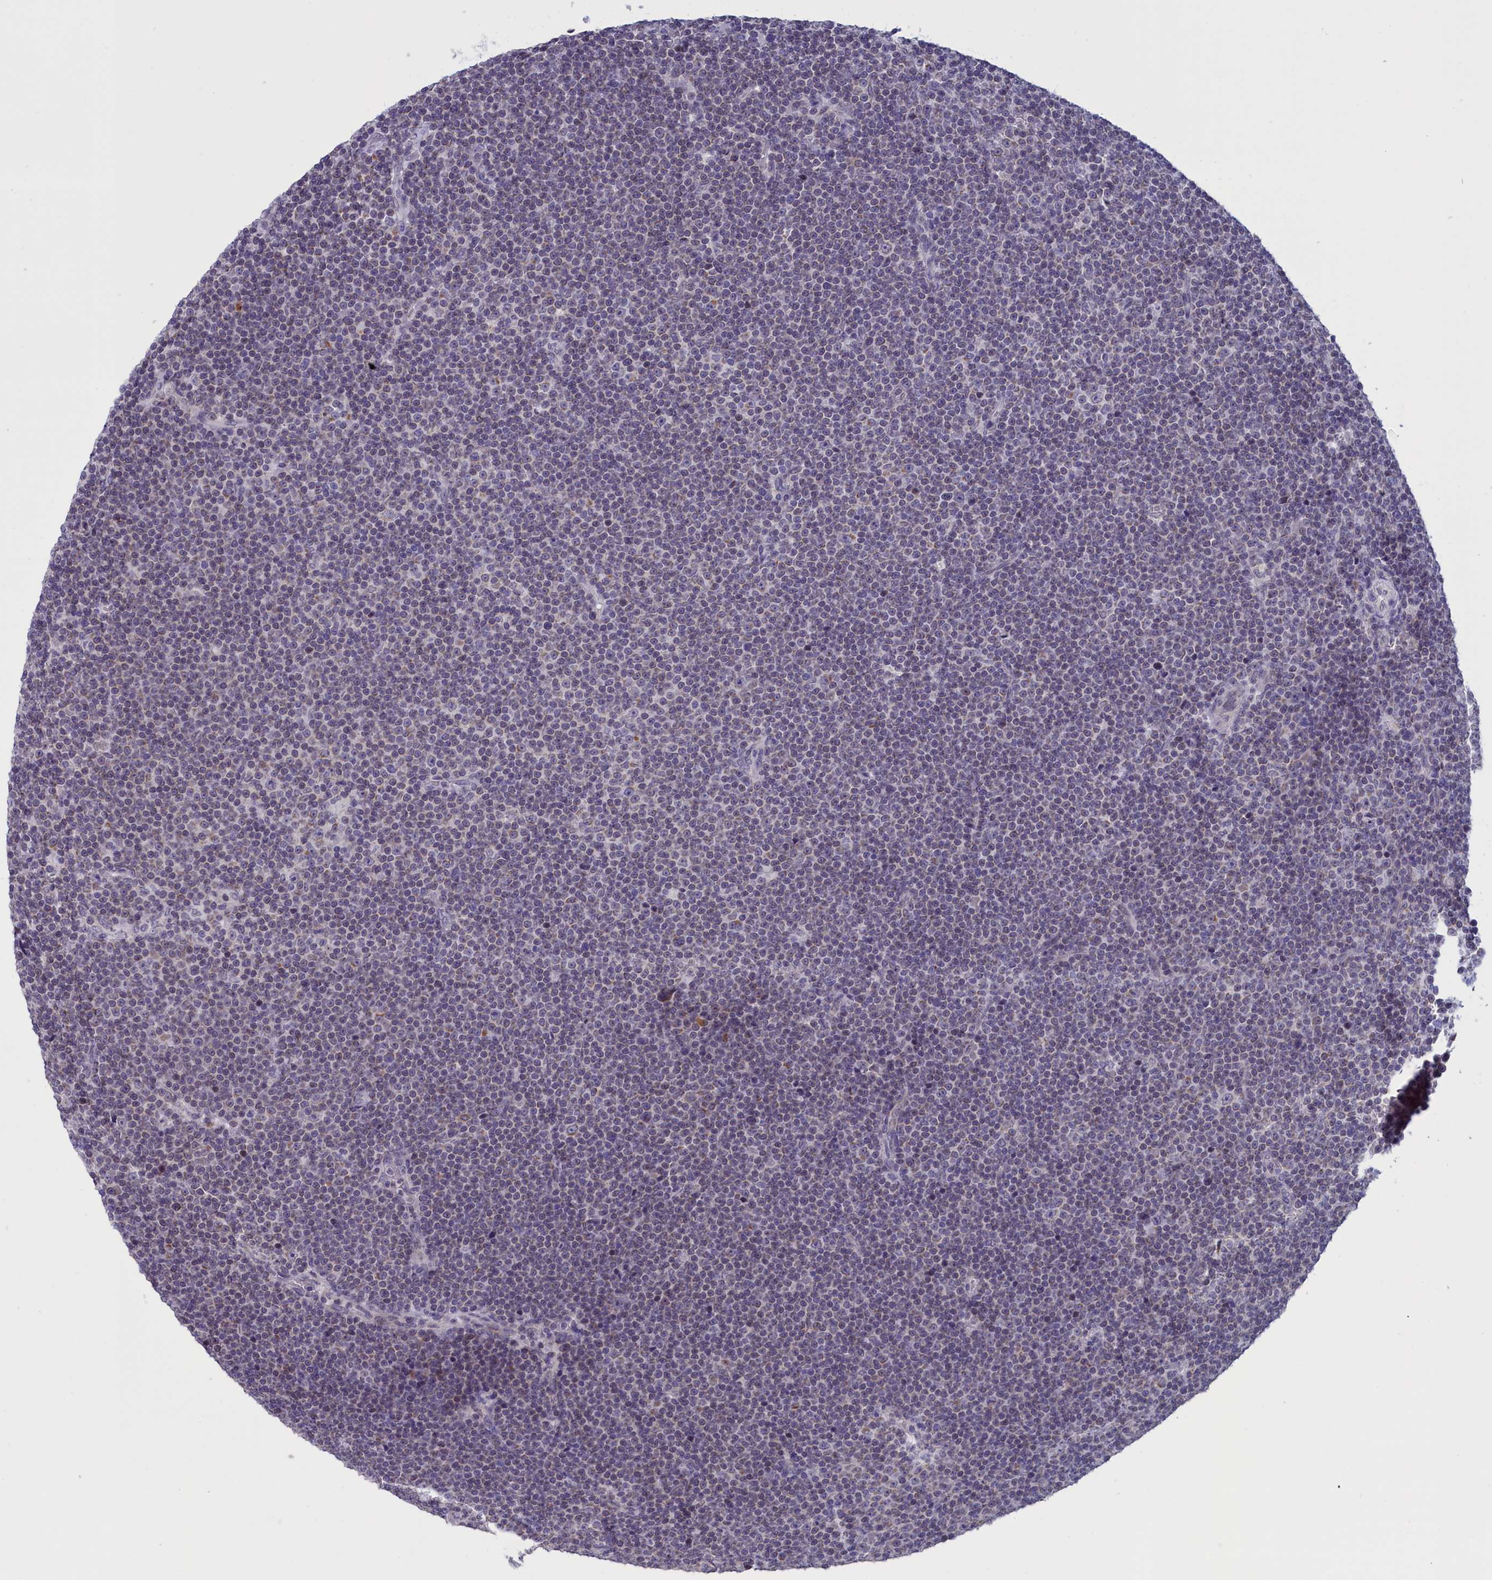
{"staining": {"intensity": "weak", "quantity": "<25%", "location": "cytoplasmic/membranous"}, "tissue": "lymphoma", "cell_type": "Tumor cells", "image_type": "cancer", "snomed": [{"axis": "morphology", "description": "Malignant lymphoma, non-Hodgkin's type, Low grade"}, {"axis": "topography", "description": "Lymph node"}], "caption": "This image is of lymphoma stained with immunohistochemistry to label a protein in brown with the nuclei are counter-stained blue. There is no staining in tumor cells.", "gene": "PARS2", "patient": {"sex": "female", "age": 67}}